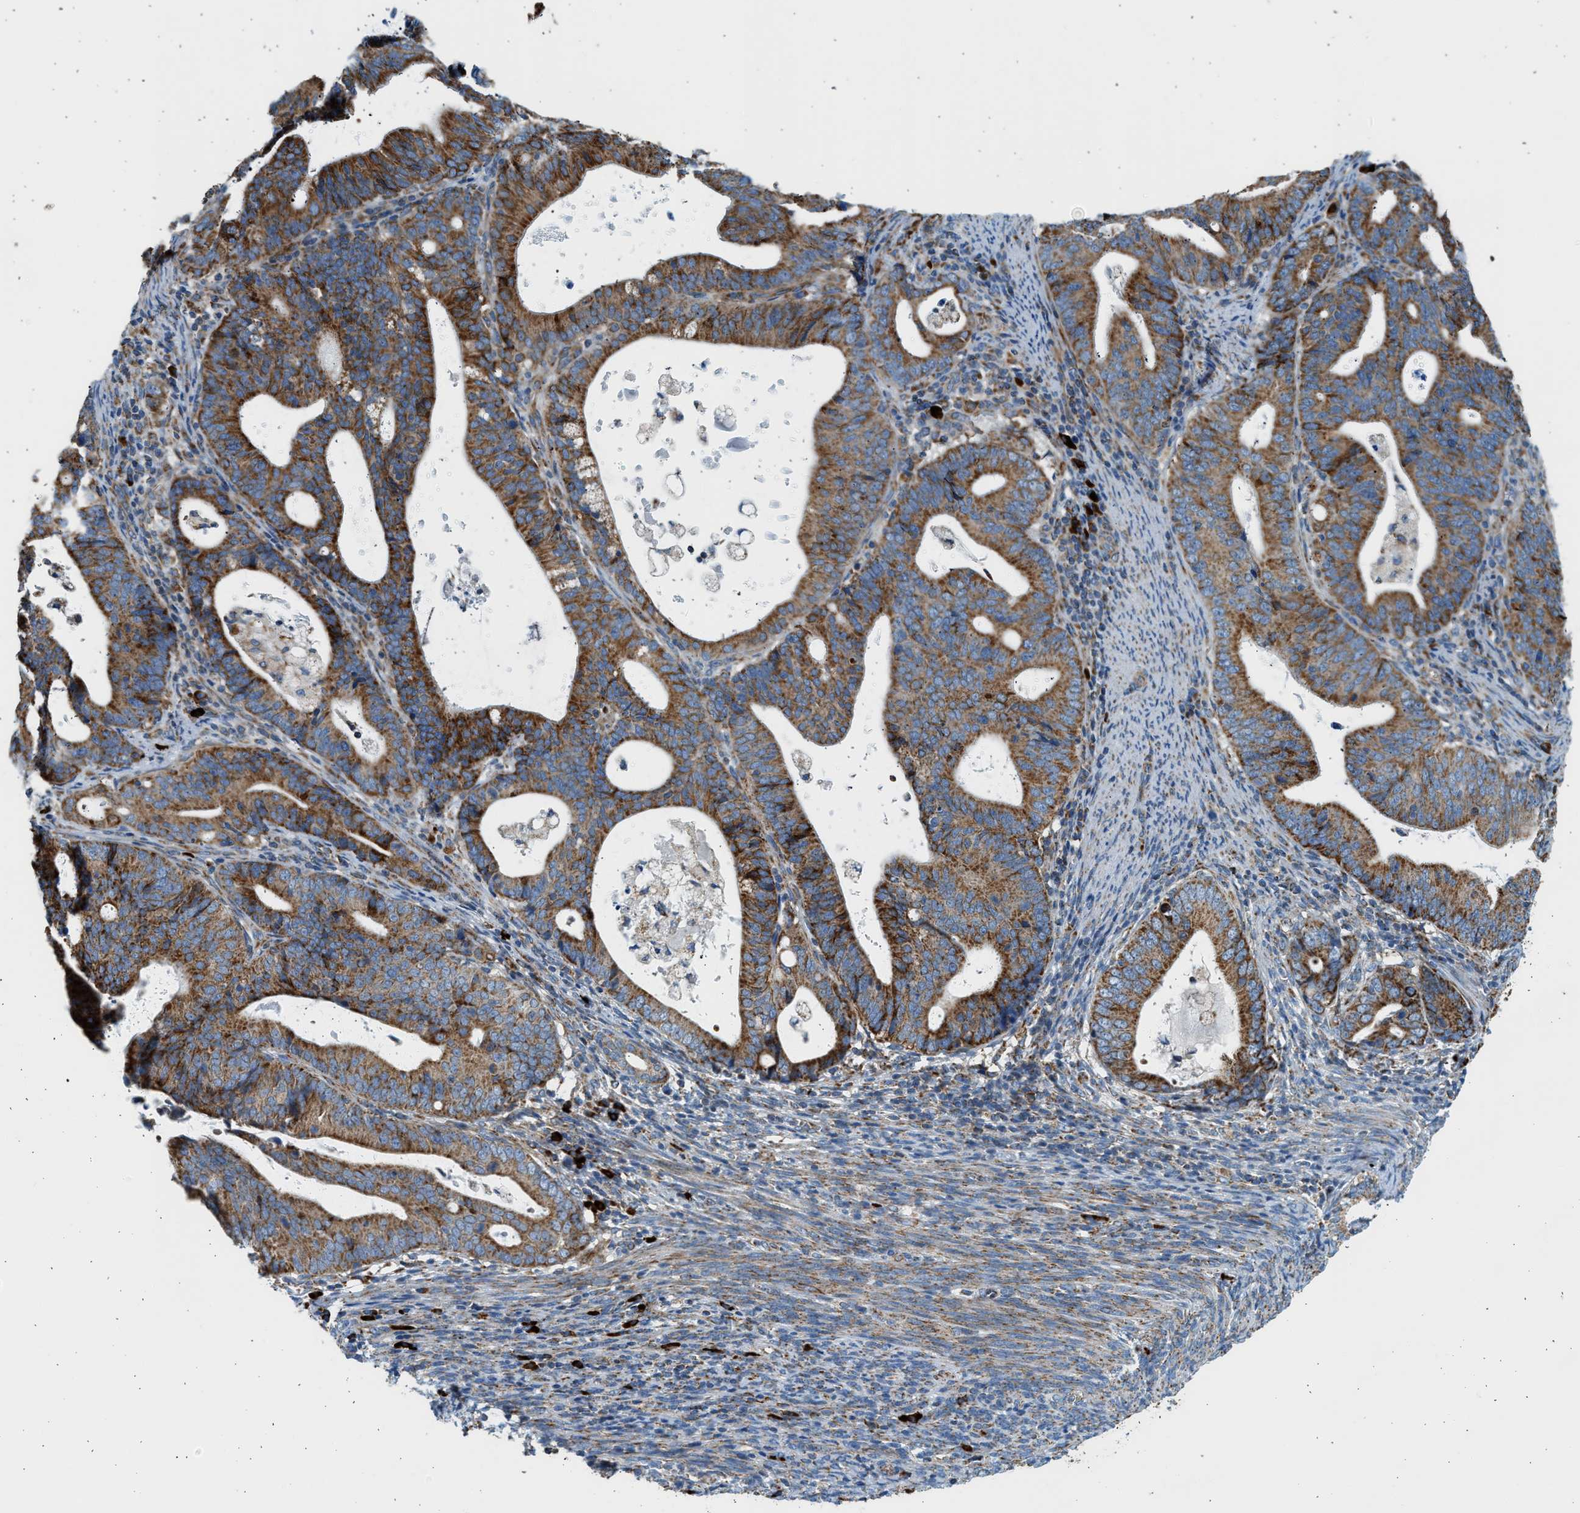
{"staining": {"intensity": "strong", "quantity": ">75%", "location": "cytoplasmic/membranous"}, "tissue": "endometrial cancer", "cell_type": "Tumor cells", "image_type": "cancer", "snomed": [{"axis": "morphology", "description": "Adenocarcinoma, NOS"}, {"axis": "topography", "description": "Uterus"}], "caption": "IHC staining of endometrial adenocarcinoma, which exhibits high levels of strong cytoplasmic/membranous positivity in approximately >75% of tumor cells indicating strong cytoplasmic/membranous protein positivity. The staining was performed using DAB (brown) for protein detection and nuclei were counterstained in hematoxylin (blue).", "gene": "KCNMB3", "patient": {"sex": "female", "age": 83}}